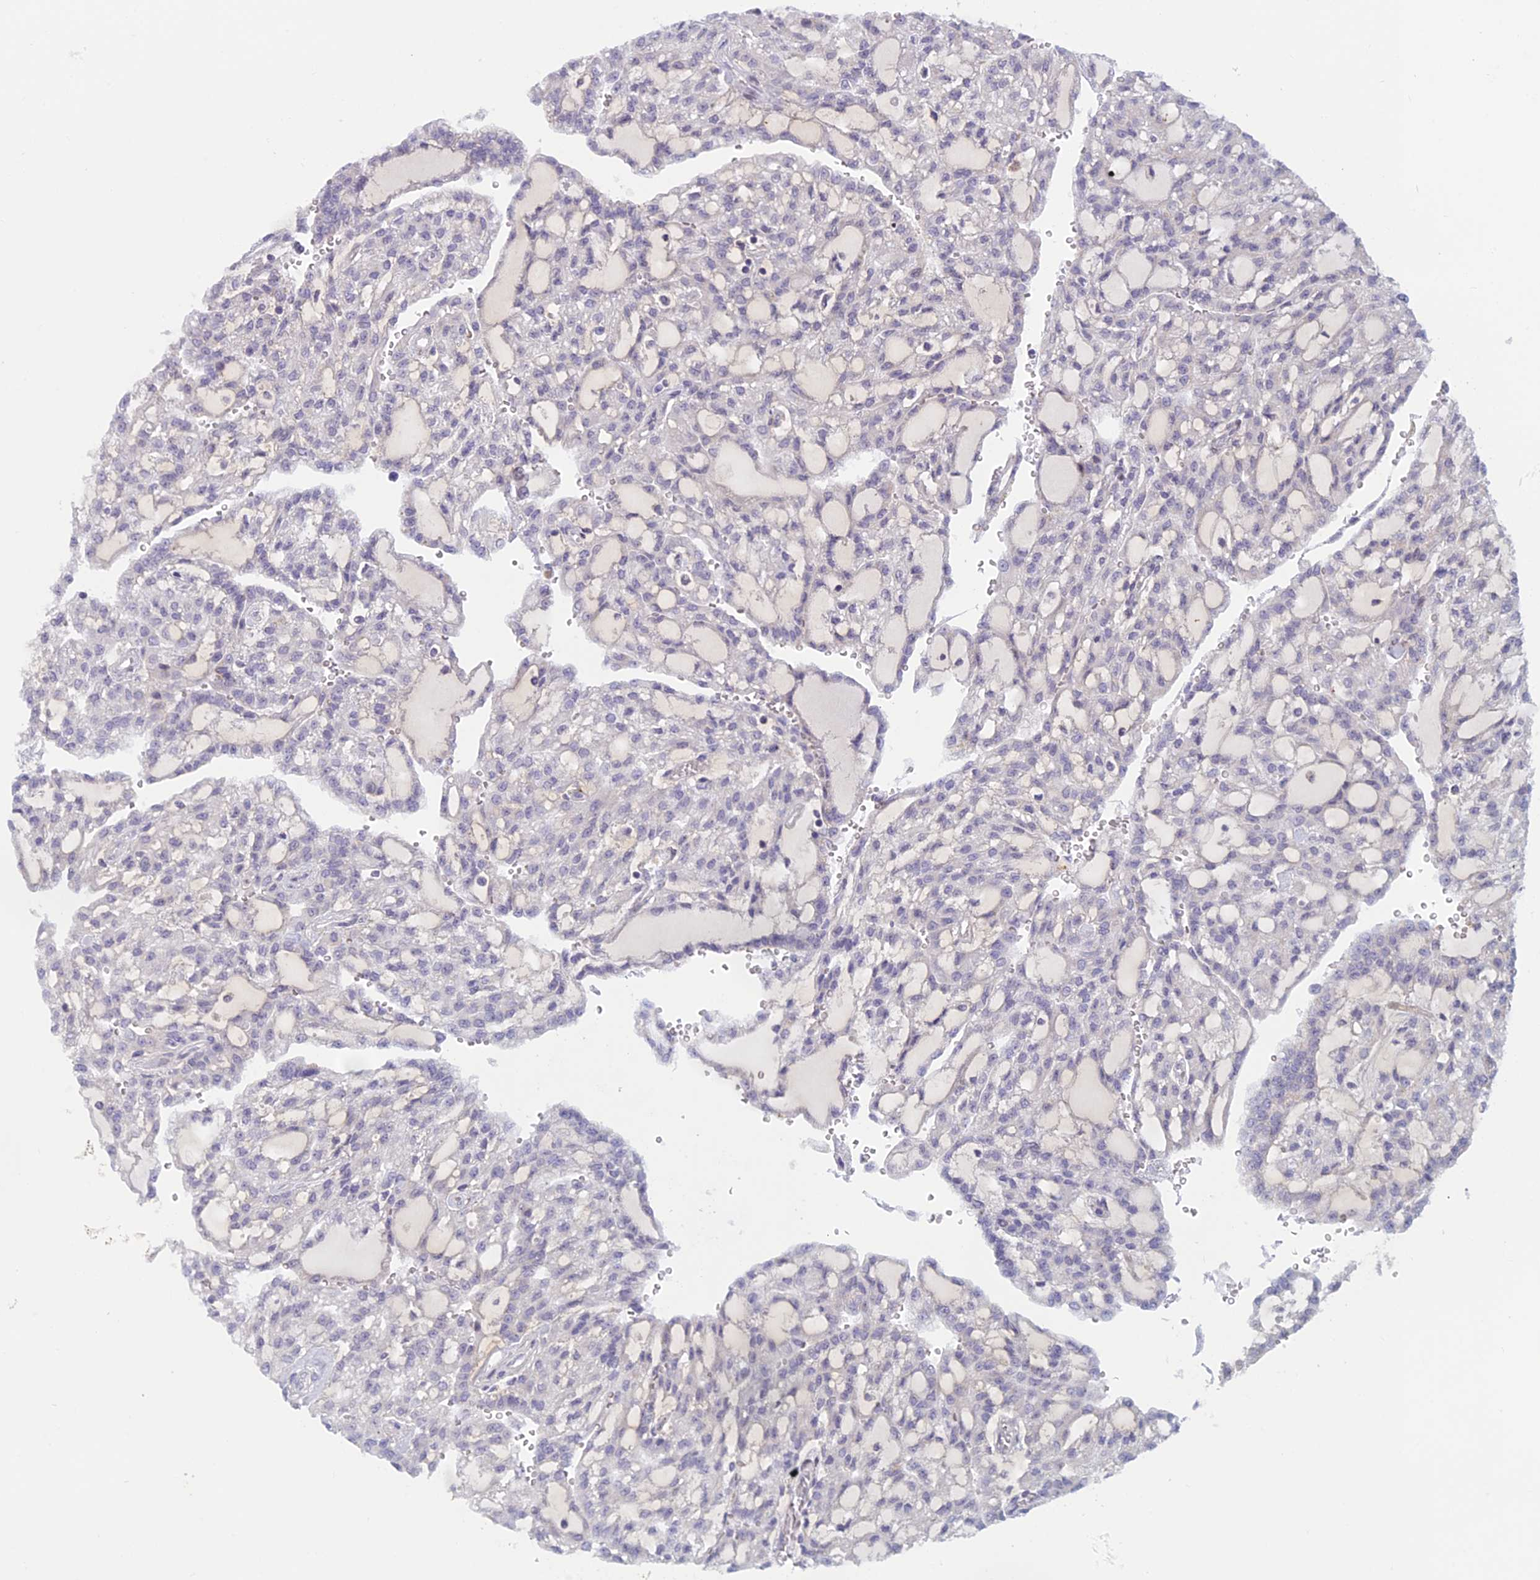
{"staining": {"intensity": "negative", "quantity": "none", "location": "none"}, "tissue": "renal cancer", "cell_type": "Tumor cells", "image_type": "cancer", "snomed": [{"axis": "morphology", "description": "Adenocarcinoma, NOS"}, {"axis": "topography", "description": "Kidney"}], "caption": "Immunohistochemical staining of human renal adenocarcinoma exhibits no significant positivity in tumor cells.", "gene": "PPP1R26", "patient": {"sex": "male", "age": 63}}